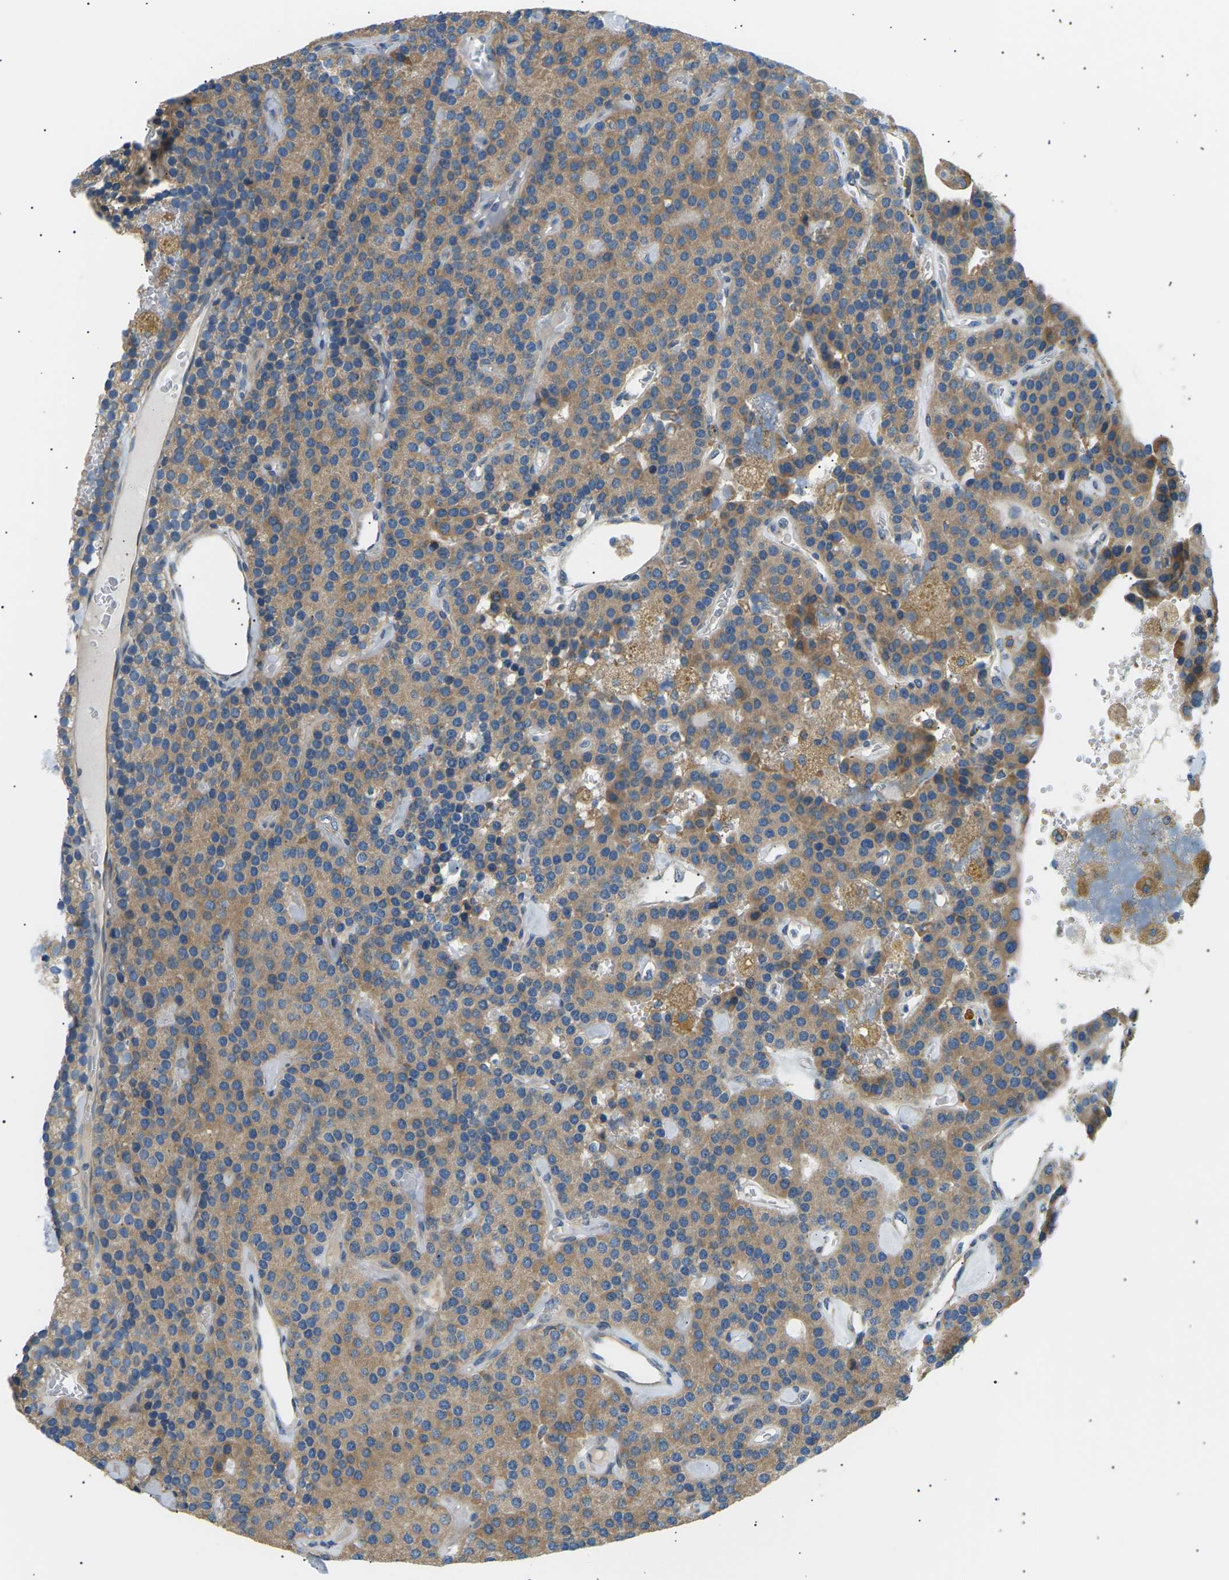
{"staining": {"intensity": "moderate", "quantity": ">75%", "location": "cytoplasmic/membranous"}, "tissue": "parathyroid gland", "cell_type": "Glandular cells", "image_type": "normal", "snomed": [{"axis": "morphology", "description": "Normal tissue, NOS"}, {"axis": "morphology", "description": "Adenoma, NOS"}, {"axis": "topography", "description": "Parathyroid gland"}], "caption": "Immunohistochemistry (IHC) (DAB (3,3'-diaminobenzidine)) staining of normal human parathyroid gland demonstrates moderate cytoplasmic/membranous protein expression in about >75% of glandular cells.", "gene": "TBC1D8", "patient": {"sex": "female", "age": 86}}